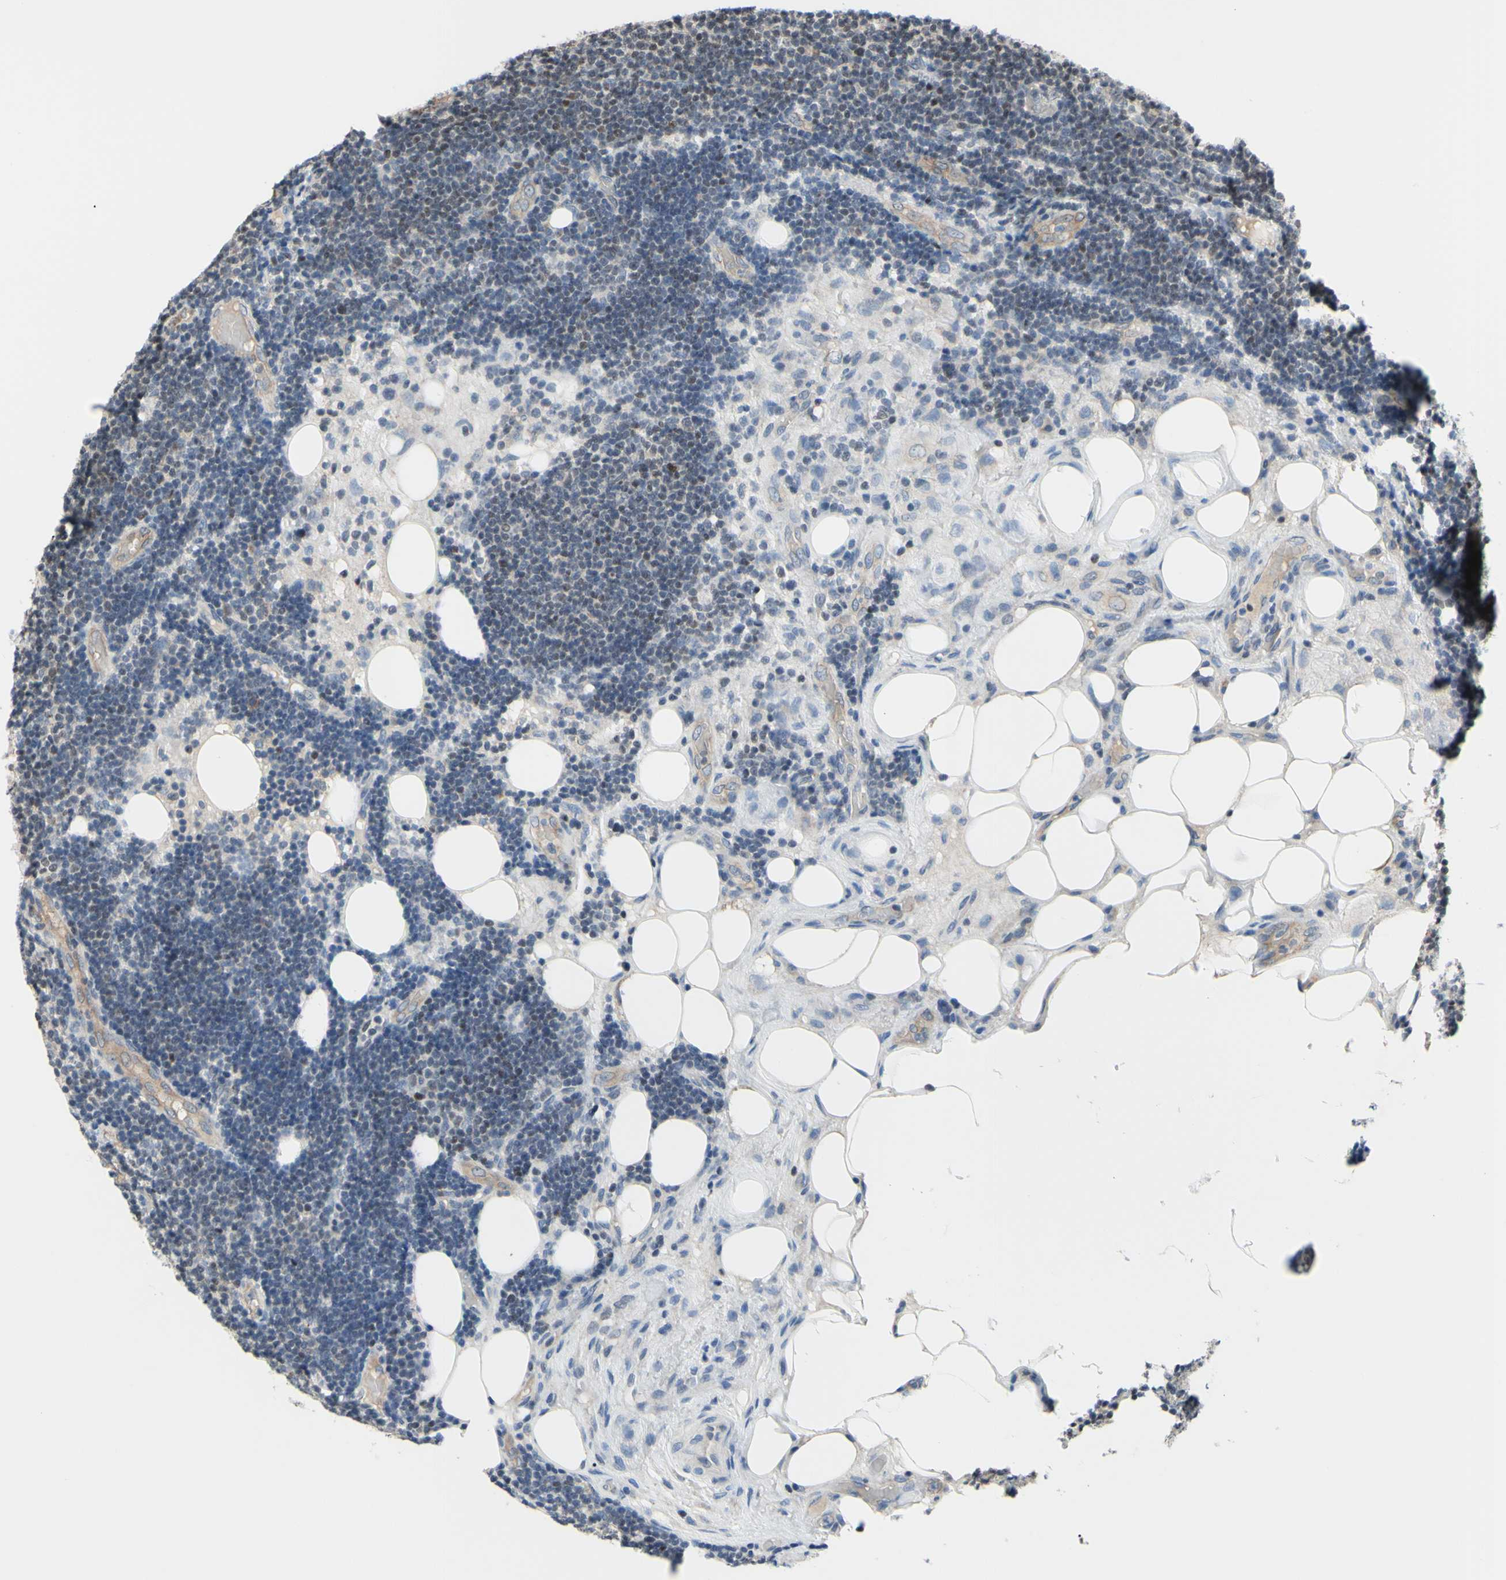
{"staining": {"intensity": "negative", "quantity": "none", "location": "none"}, "tissue": "lymphoma", "cell_type": "Tumor cells", "image_type": "cancer", "snomed": [{"axis": "morphology", "description": "Malignant lymphoma, non-Hodgkin's type, Low grade"}, {"axis": "topography", "description": "Lymph node"}], "caption": "Immunohistochemical staining of lymphoma exhibits no significant positivity in tumor cells.", "gene": "SP4", "patient": {"sex": "male", "age": 83}}